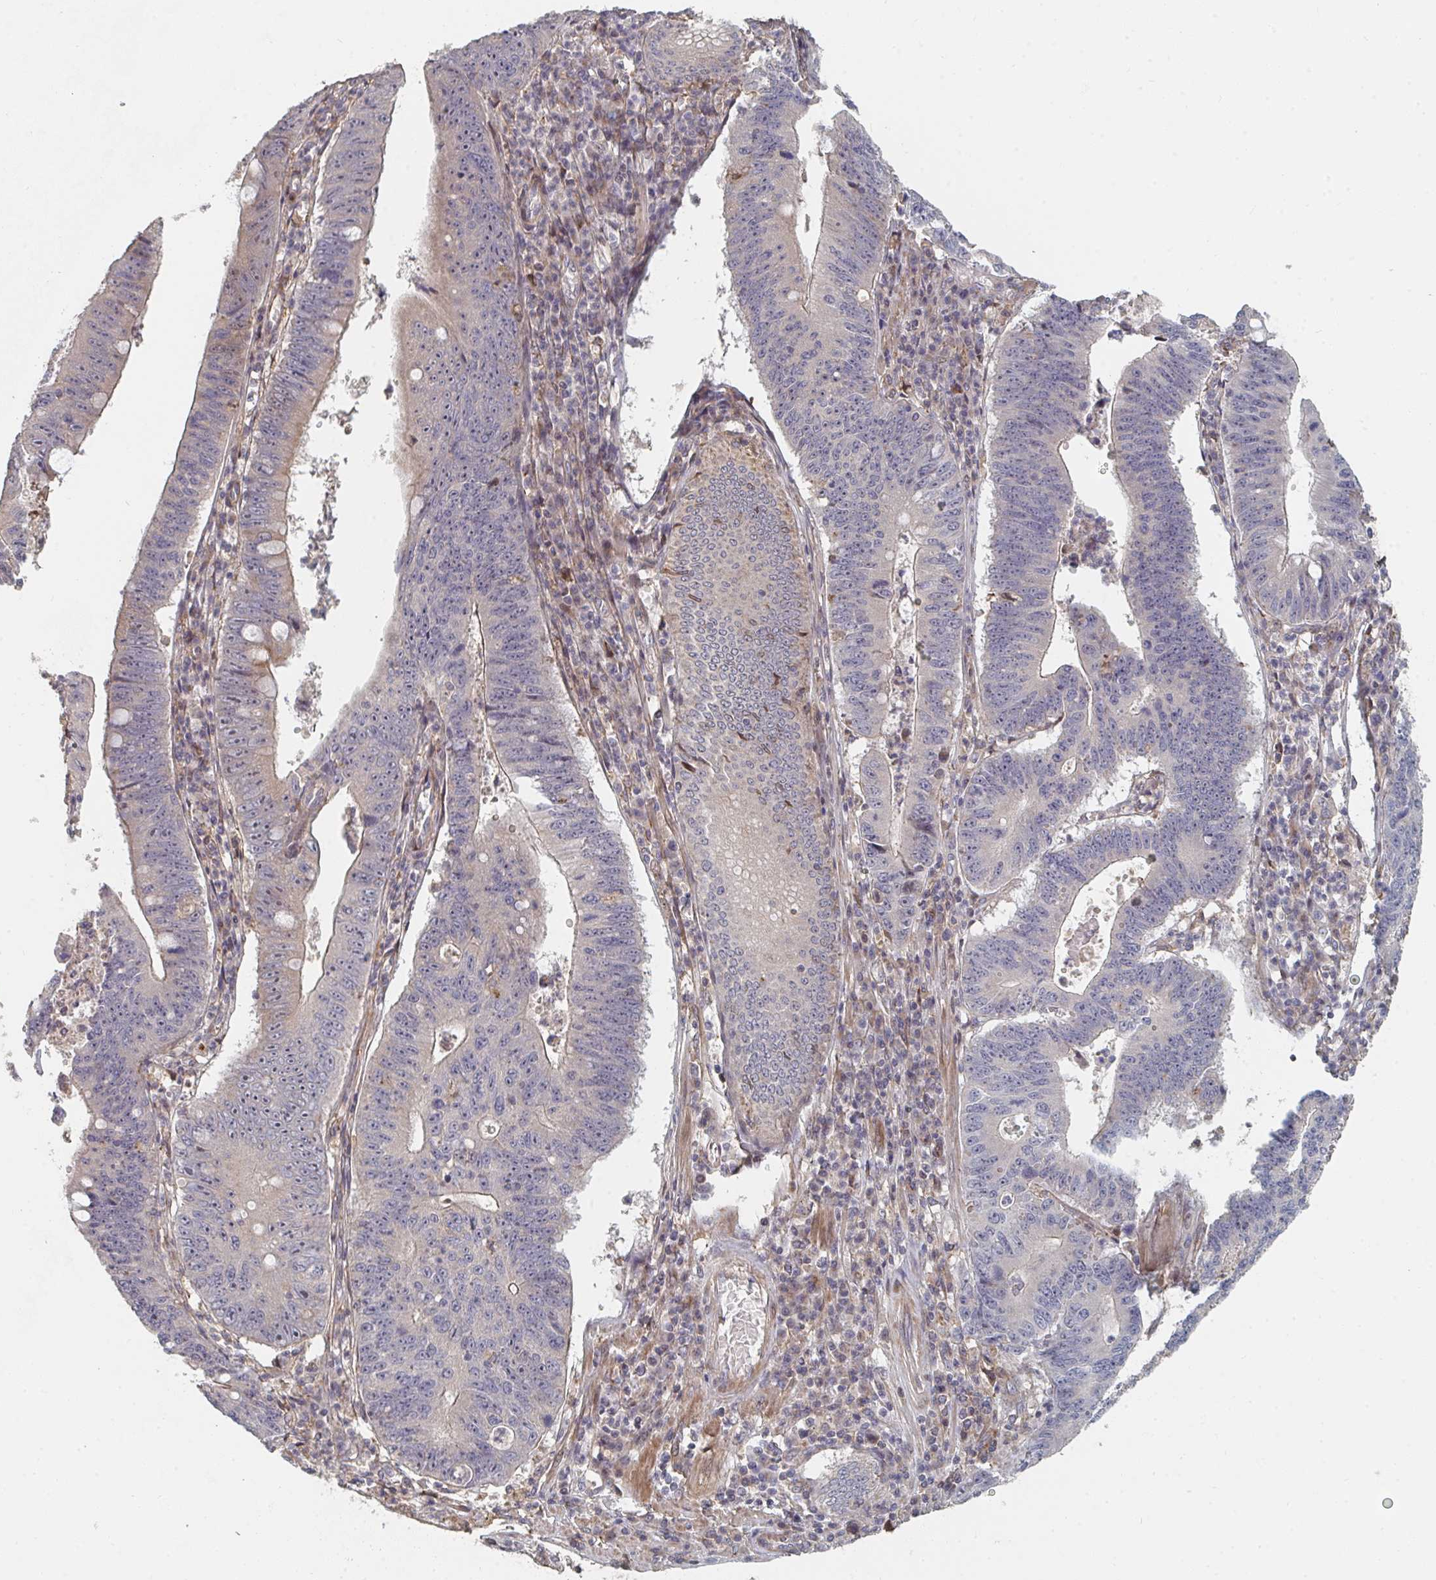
{"staining": {"intensity": "negative", "quantity": "none", "location": "none"}, "tissue": "stomach cancer", "cell_type": "Tumor cells", "image_type": "cancer", "snomed": [{"axis": "morphology", "description": "Adenocarcinoma, NOS"}, {"axis": "topography", "description": "Stomach"}], "caption": "This is an IHC micrograph of human adenocarcinoma (stomach). There is no positivity in tumor cells.", "gene": "PTEN", "patient": {"sex": "male", "age": 59}}